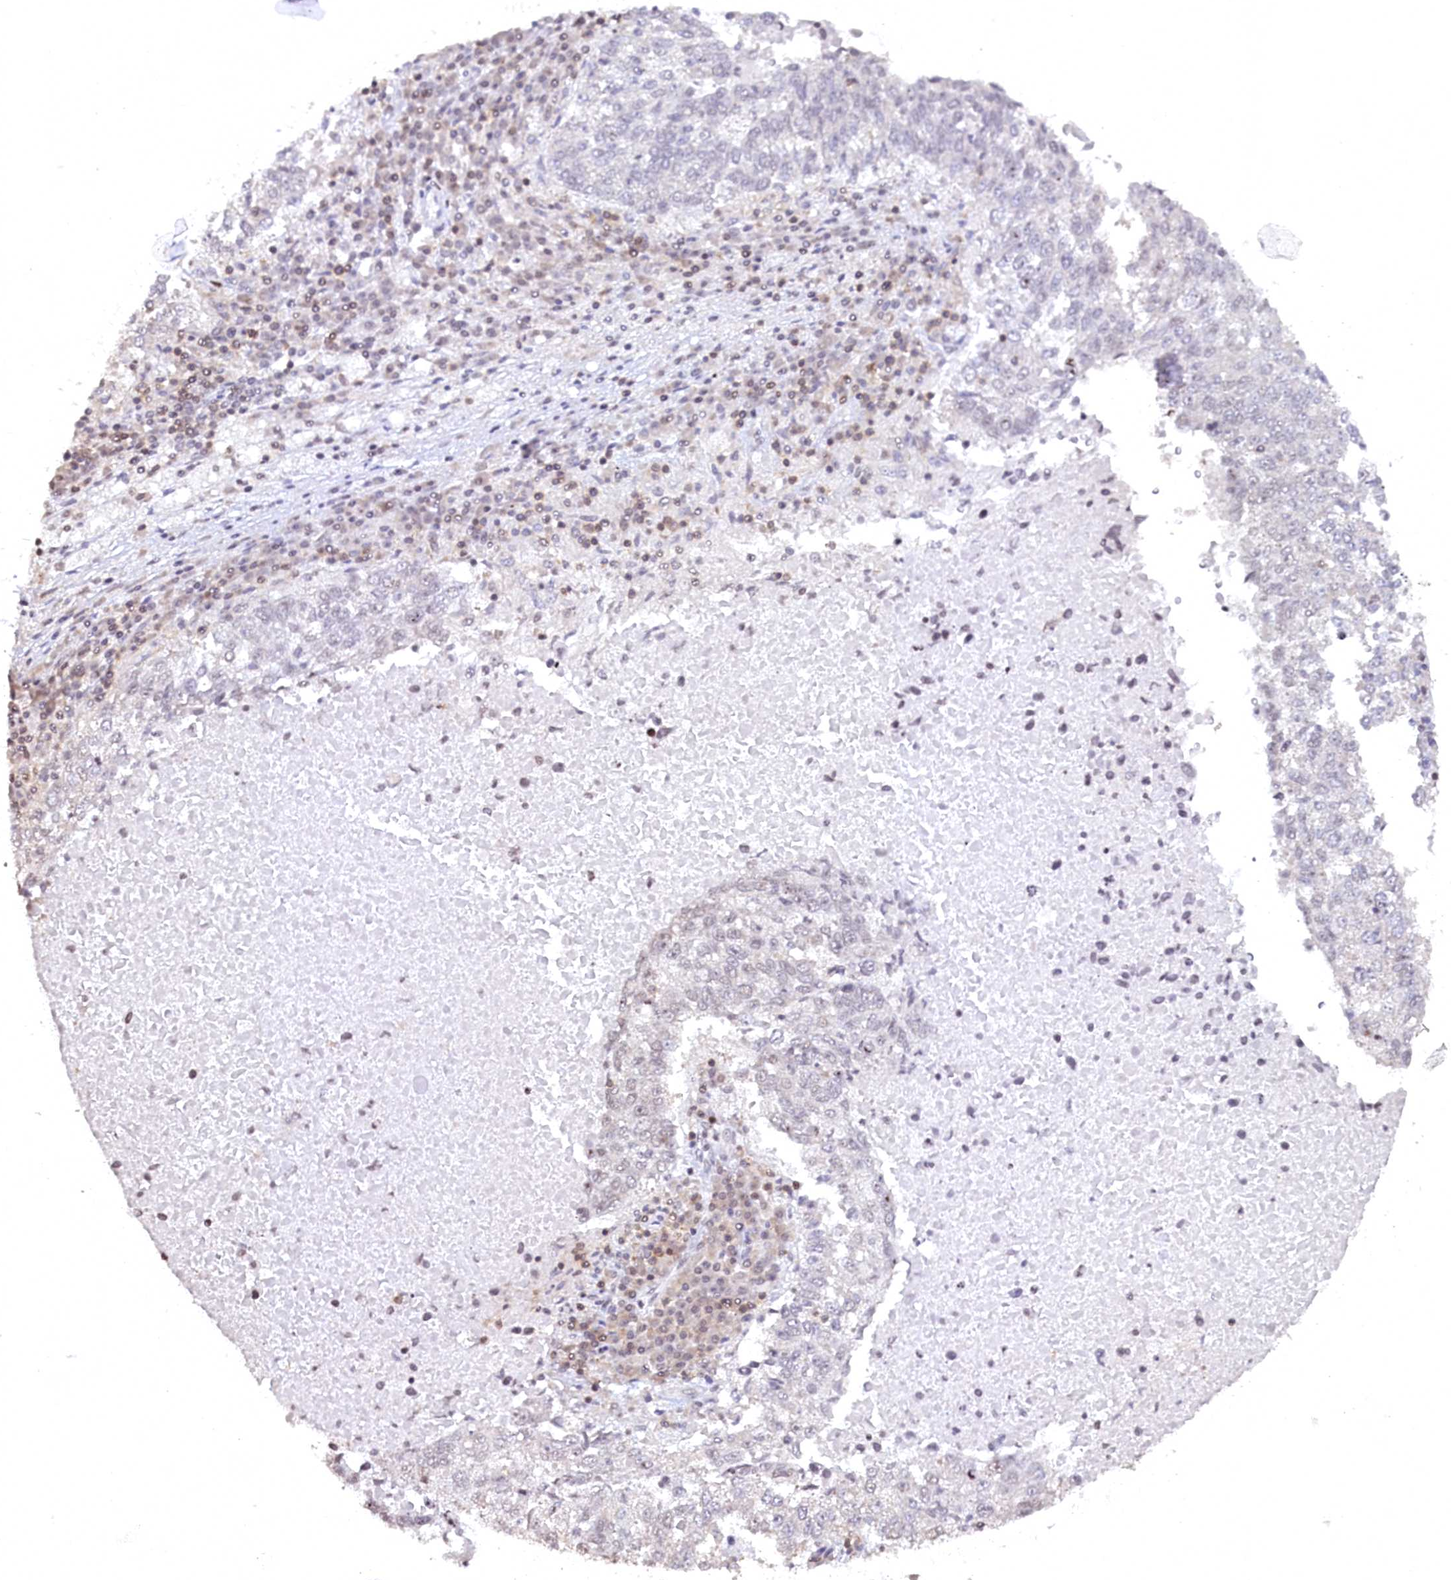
{"staining": {"intensity": "negative", "quantity": "none", "location": "none"}, "tissue": "lung cancer", "cell_type": "Tumor cells", "image_type": "cancer", "snomed": [{"axis": "morphology", "description": "Squamous cell carcinoma, NOS"}, {"axis": "topography", "description": "Lung"}], "caption": "An immunohistochemistry (IHC) image of squamous cell carcinoma (lung) is shown. There is no staining in tumor cells of squamous cell carcinoma (lung).", "gene": "FYB1", "patient": {"sex": "male", "age": 73}}